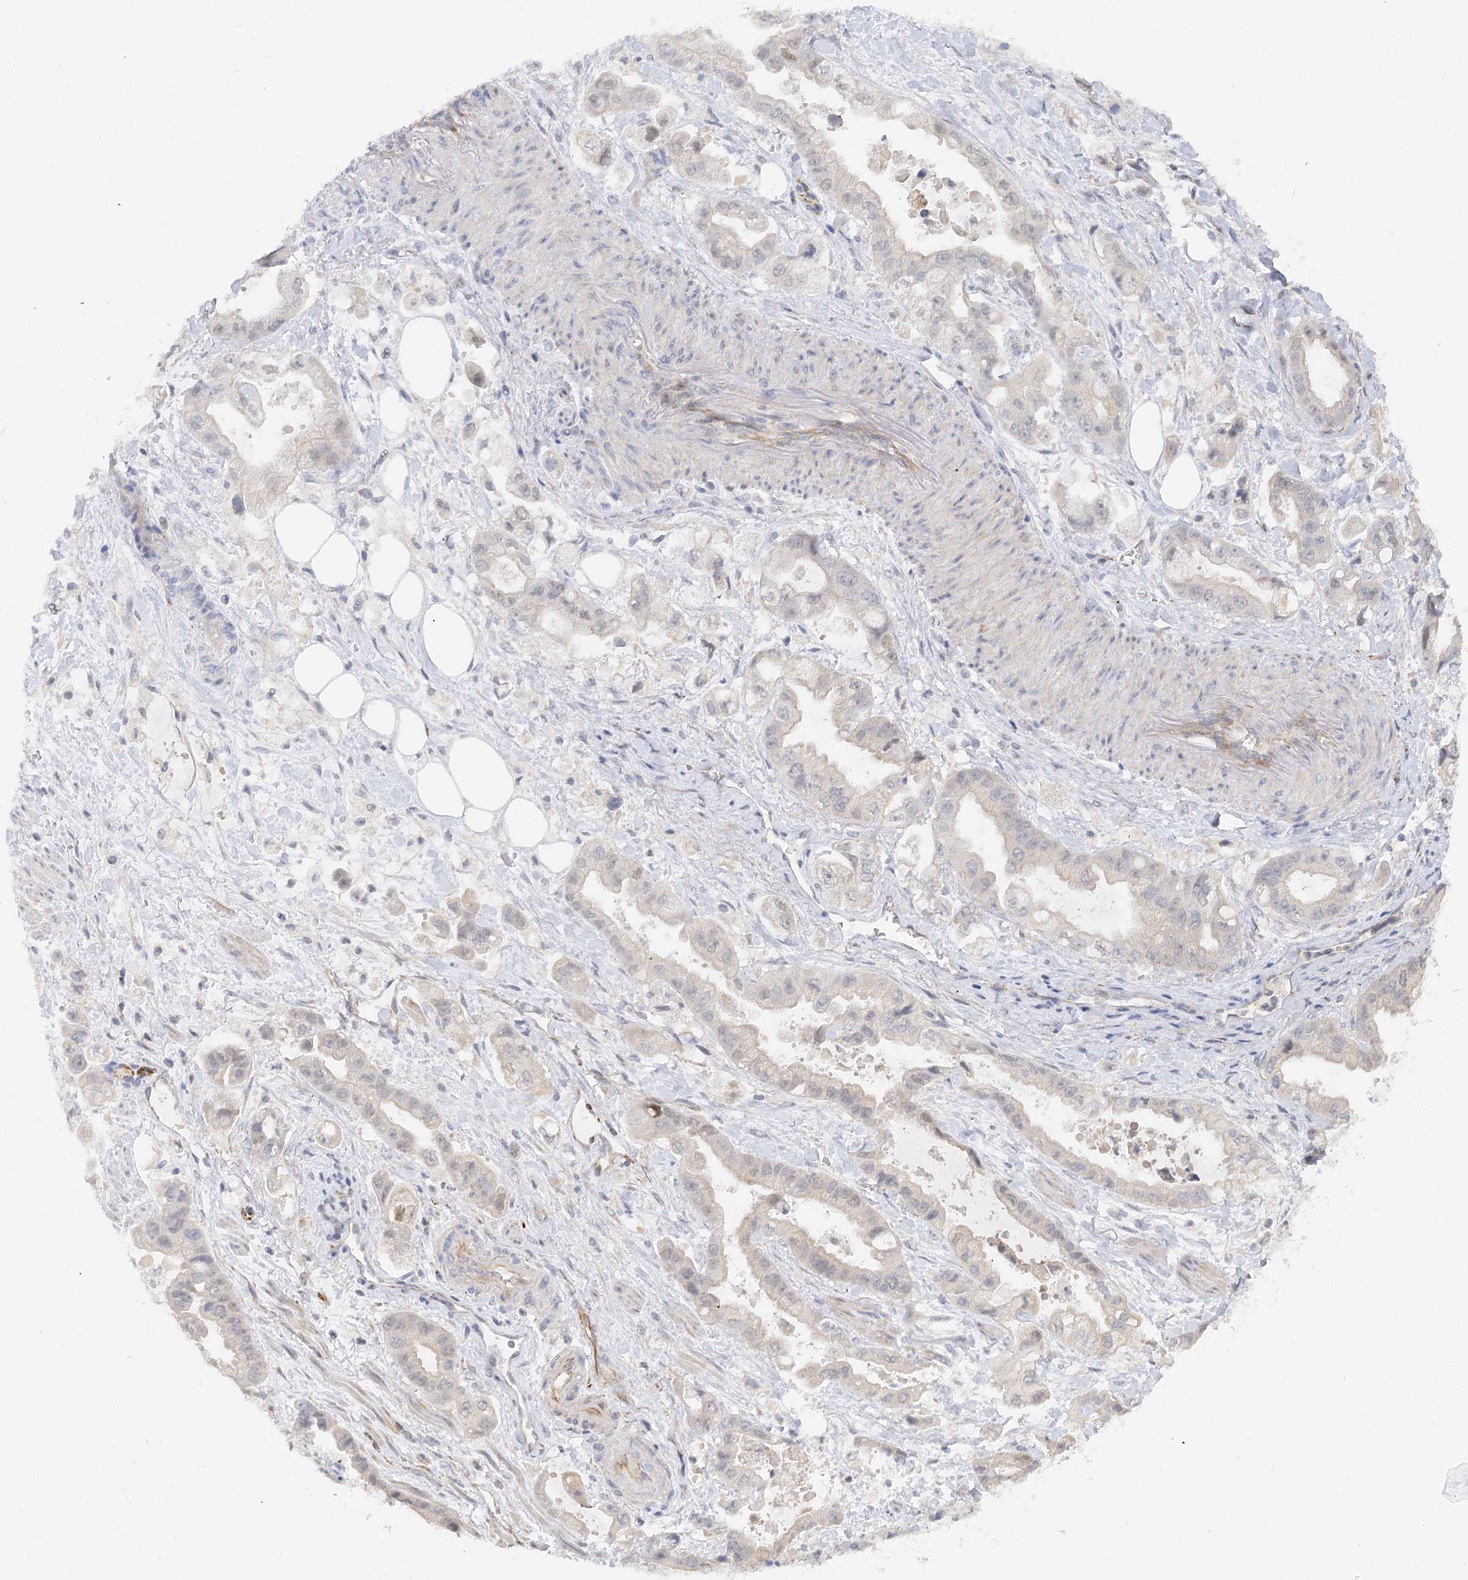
{"staining": {"intensity": "negative", "quantity": "none", "location": "none"}, "tissue": "stomach cancer", "cell_type": "Tumor cells", "image_type": "cancer", "snomed": [{"axis": "morphology", "description": "Adenocarcinoma, NOS"}, {"axis": "topography", "description": "Stomach"}], "caption": "DAB (3,3'-diaminobenzidine) immunohistochemical staining of human adenocarcinoma (stomach) displays no significant positivity in tumor cells.", "gene": "NELL2", "patient": {"sex": "male", "age": 62}}